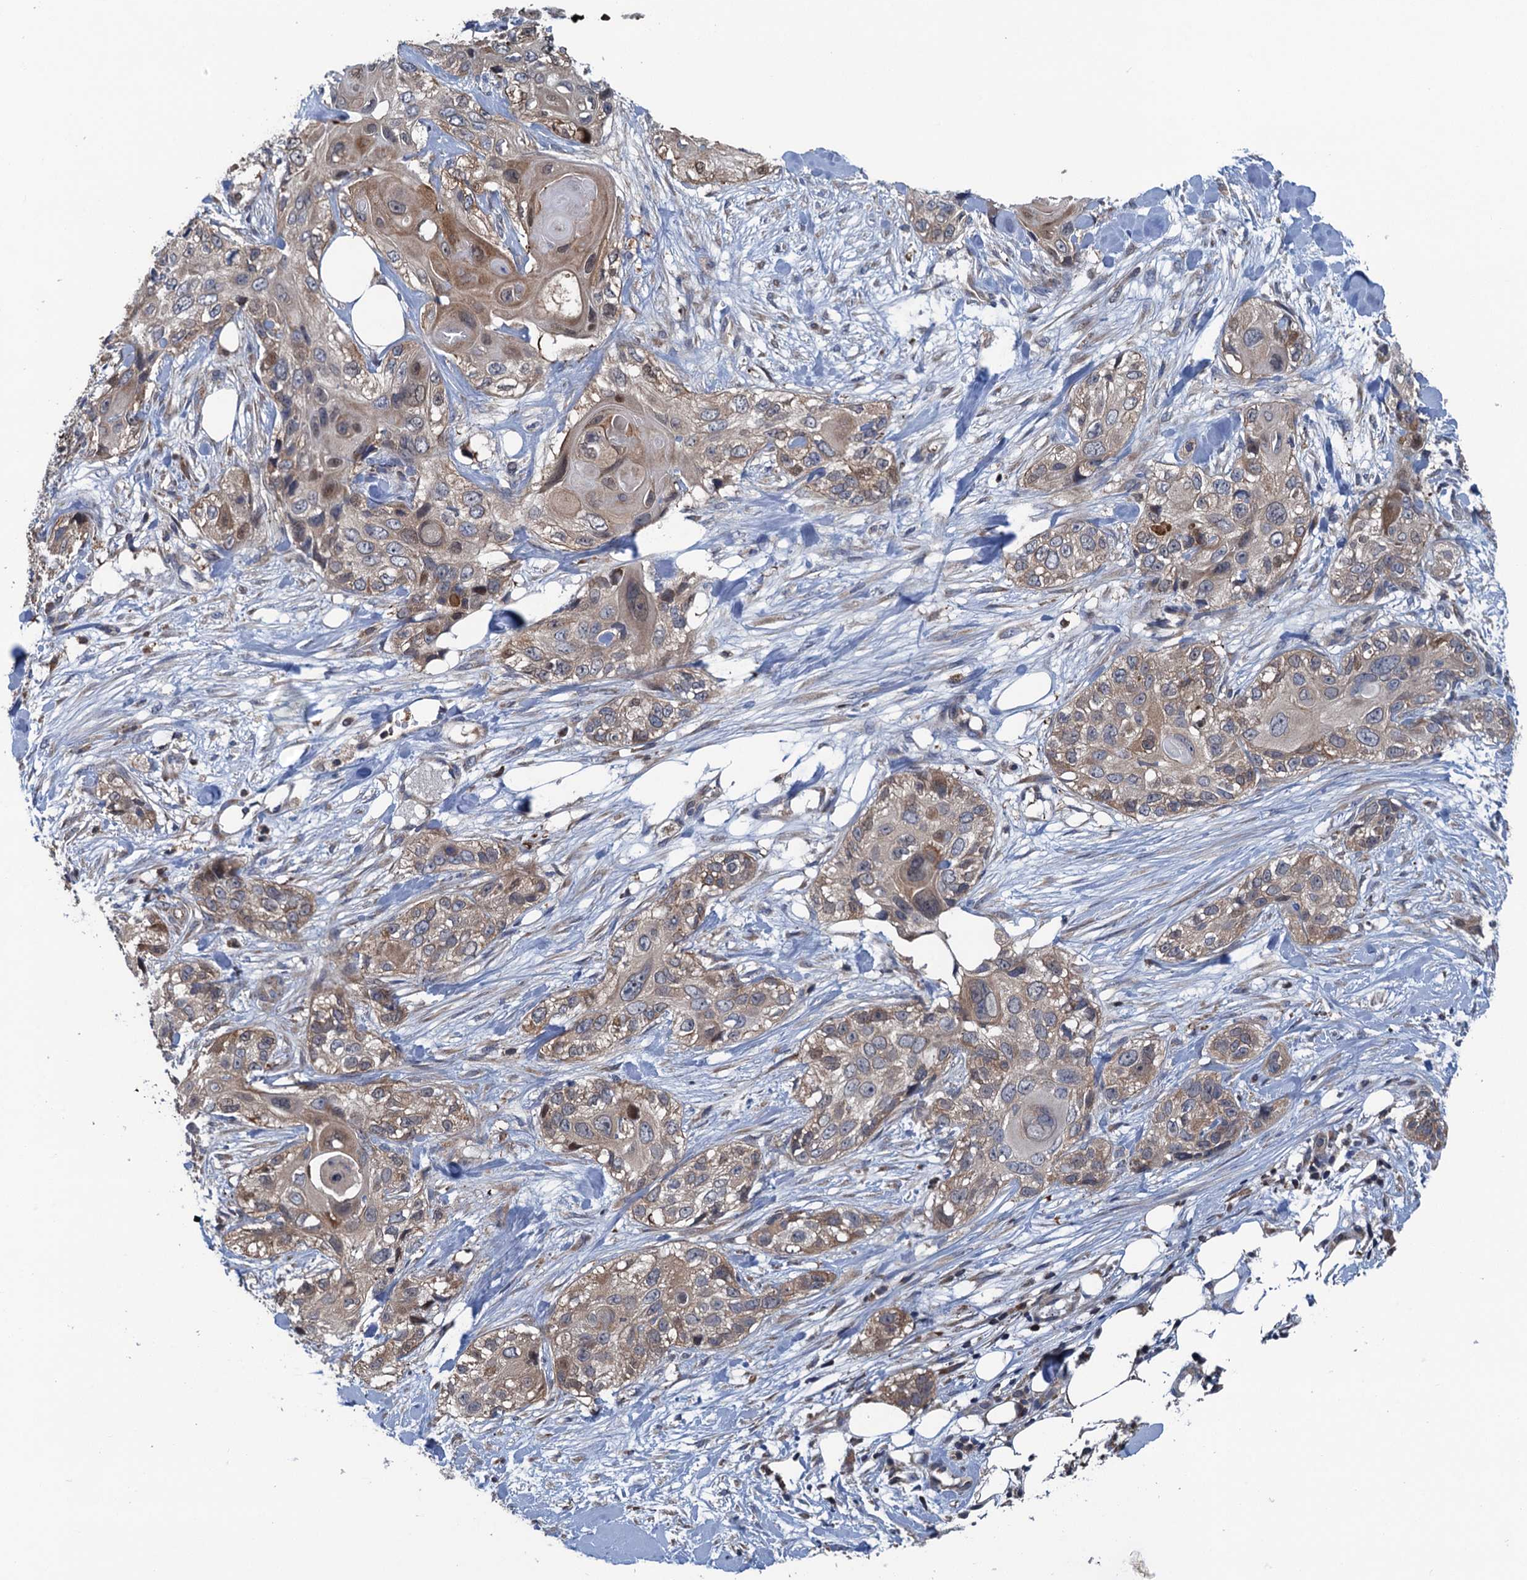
{"staining": {"intensity": "weak", "quantity": ">75%", "location": "cytoplasmic/membranous"}, "tissue": "skin cancer", "cell_type": "Tumor cells", "image_type": "cancer", "snomed": [{"axis": "morphology", "description": "Normal tissue, NOS"}, {"axis": "morphology", "description": "Squamous cell carcinoma, NOS"}, {"axis": "topography", "description": "Skin"}], "caption": "Immunohistochemistry (IHC) (DAB (3,3'-diaminobenzidine)) staining of squamous cell carcinoma (skin) exhibits weak cytoplasmic/membranous protein positivity in approximately >75% of tumor cells.", "gene": "CNTN5", "patient": {"sex": "male", "age": 72}}